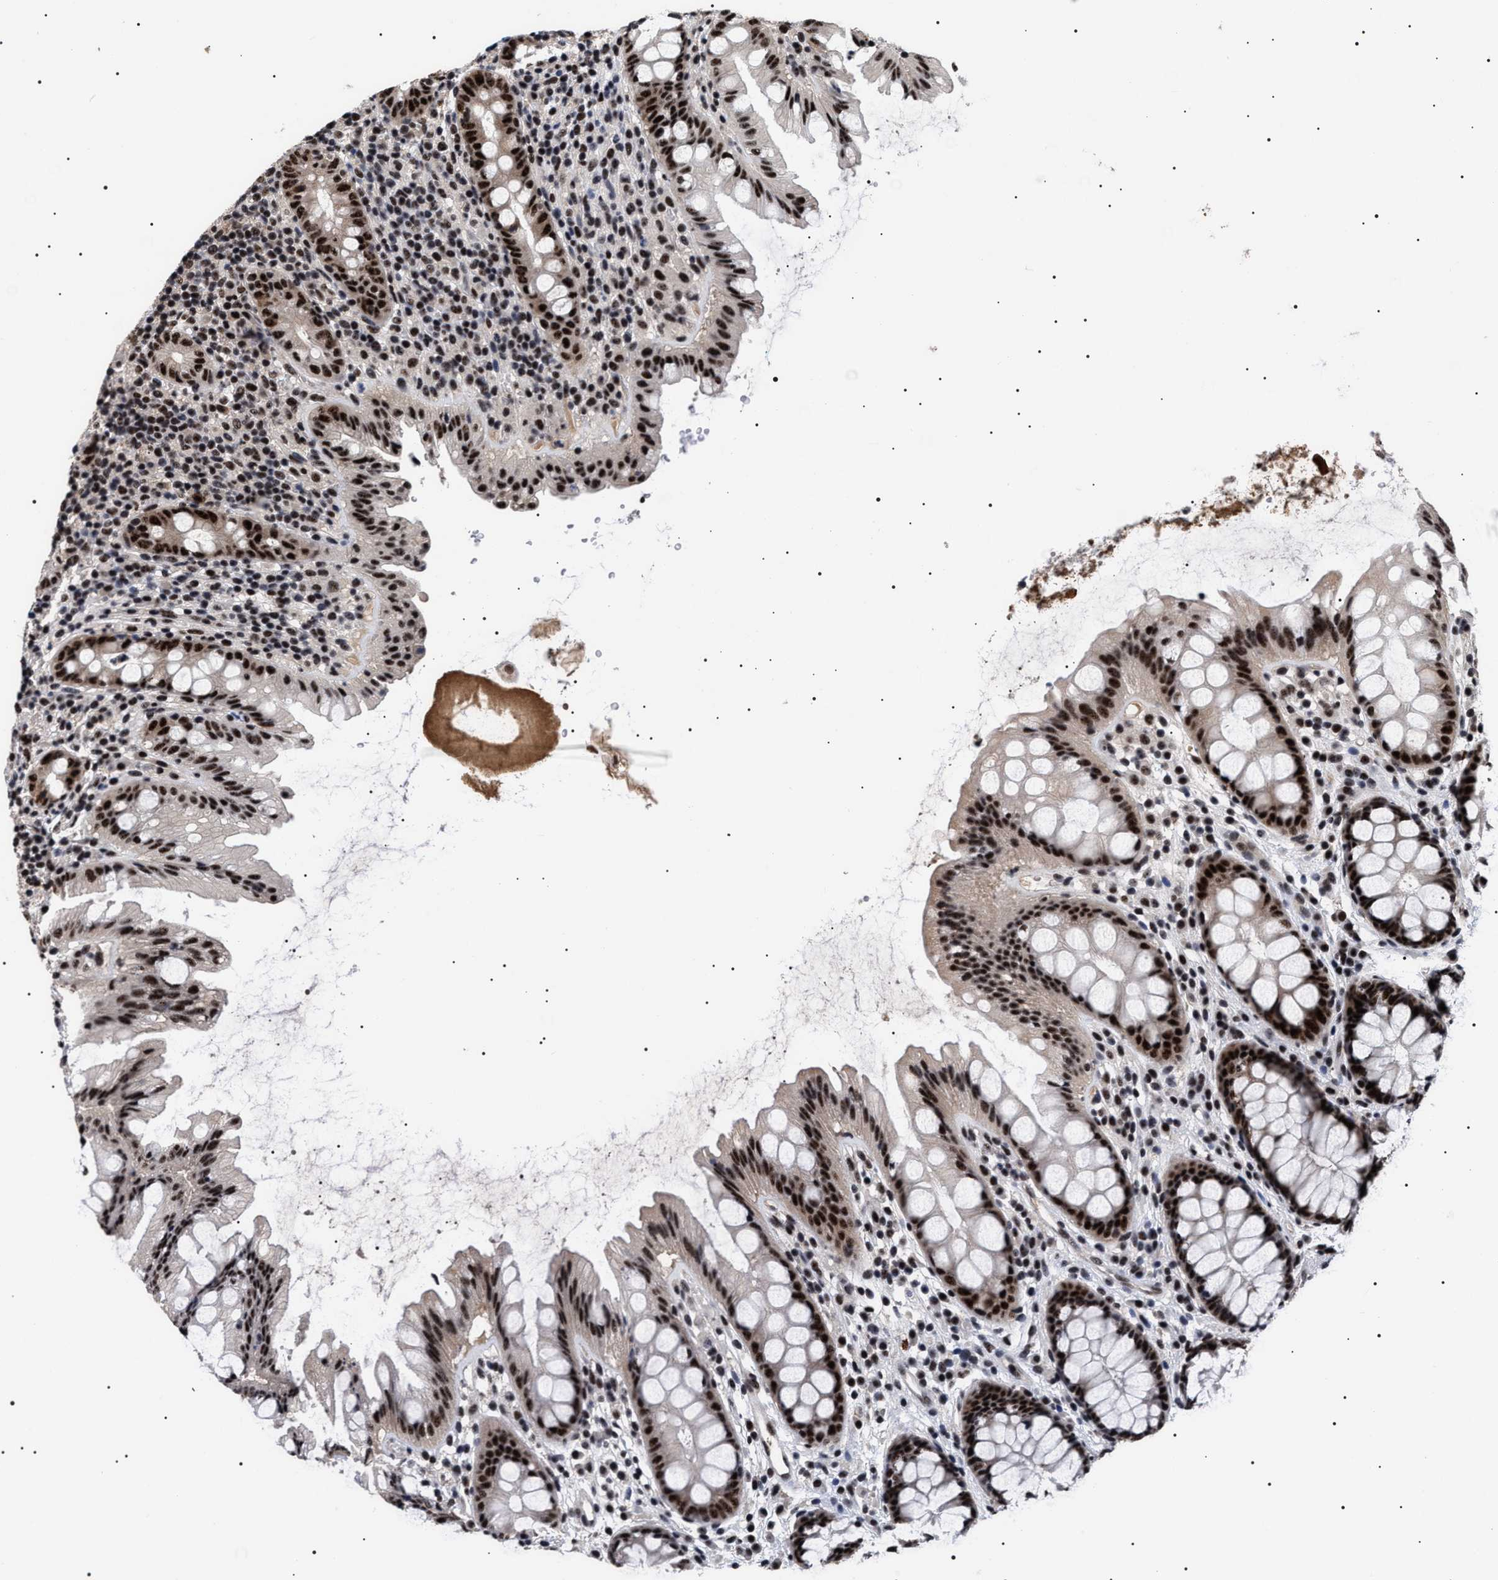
{"staining": {"intensity": "strong", "quantity": ">75%", "location": "nuclear"}, "tissue": "rectum", "cell_type": "Glandular cells", "image_type": "normal", "snomed": [{"axis": "morphology", "description": "Normal tissue, NOS"}, {"axis": "topography", "description": "Rectum"}], "caption": "Strong nuclear expression for a protein is present in about >75% of glandular cells of benign rectum using IHC.", "gene": "CAAP1", "patient": {"sex": "female", "age": 65}}